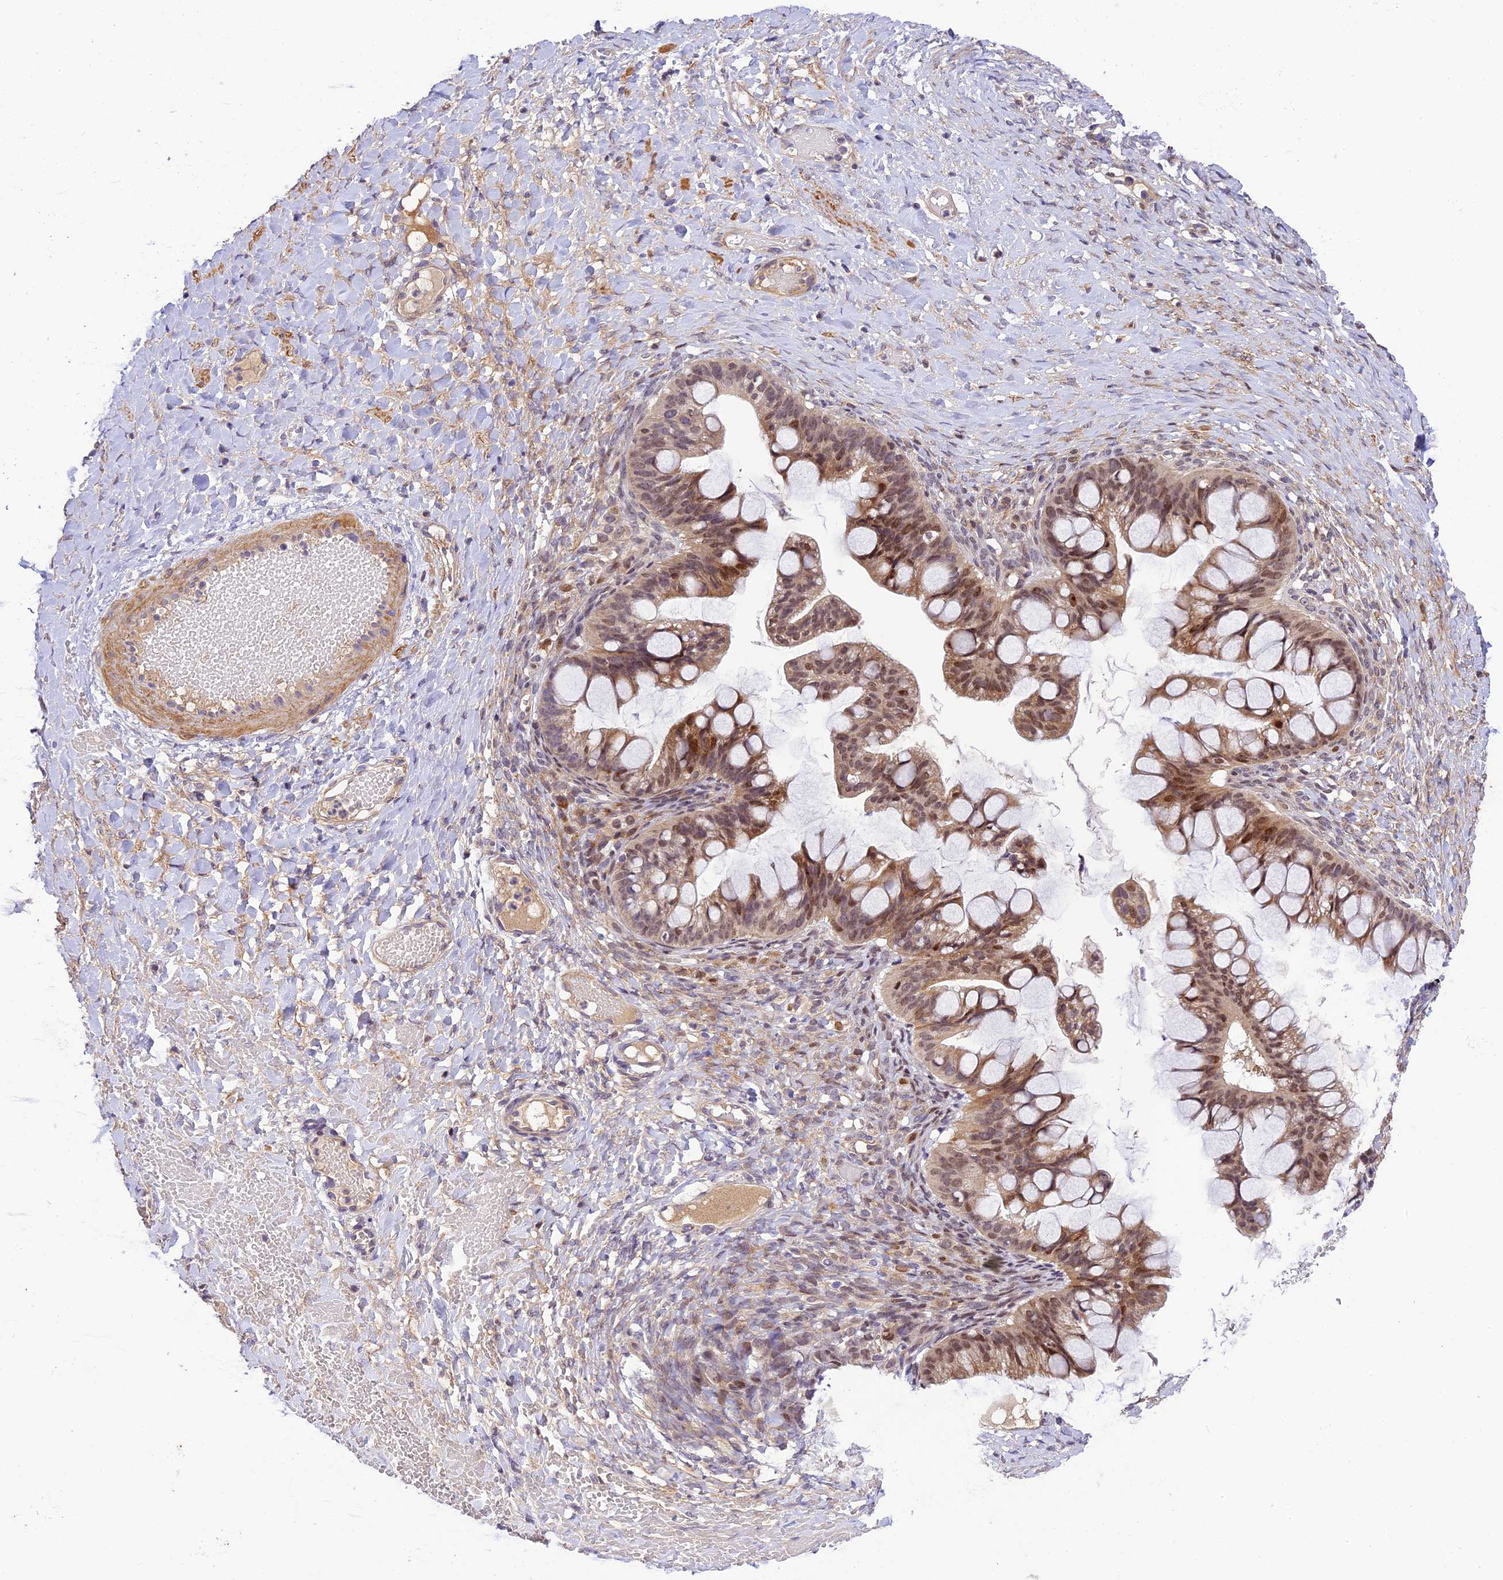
{"staining": {"intensity": "moderate", "quantity": ">75%", "location": "nuclear"}, "tissue": "ovarian cancer", "cell_type": "Tumor cells", "image_type": "cancer", "snomed": [{"axis": "morphology", "description": "Cystadenocarcinoma, mucinous, NOS"}, {"axis": "topography", "description": "Ovary"}], "caption": "DAB (3,3'-diaminobenzidine) immunohistochemical staining of ovarian cancer exhibits moderate nuclear protein positivity in approximately >75% of tumor cells.", "gene": "NEK8", "patient": {"sex": "female", "age": 73}}